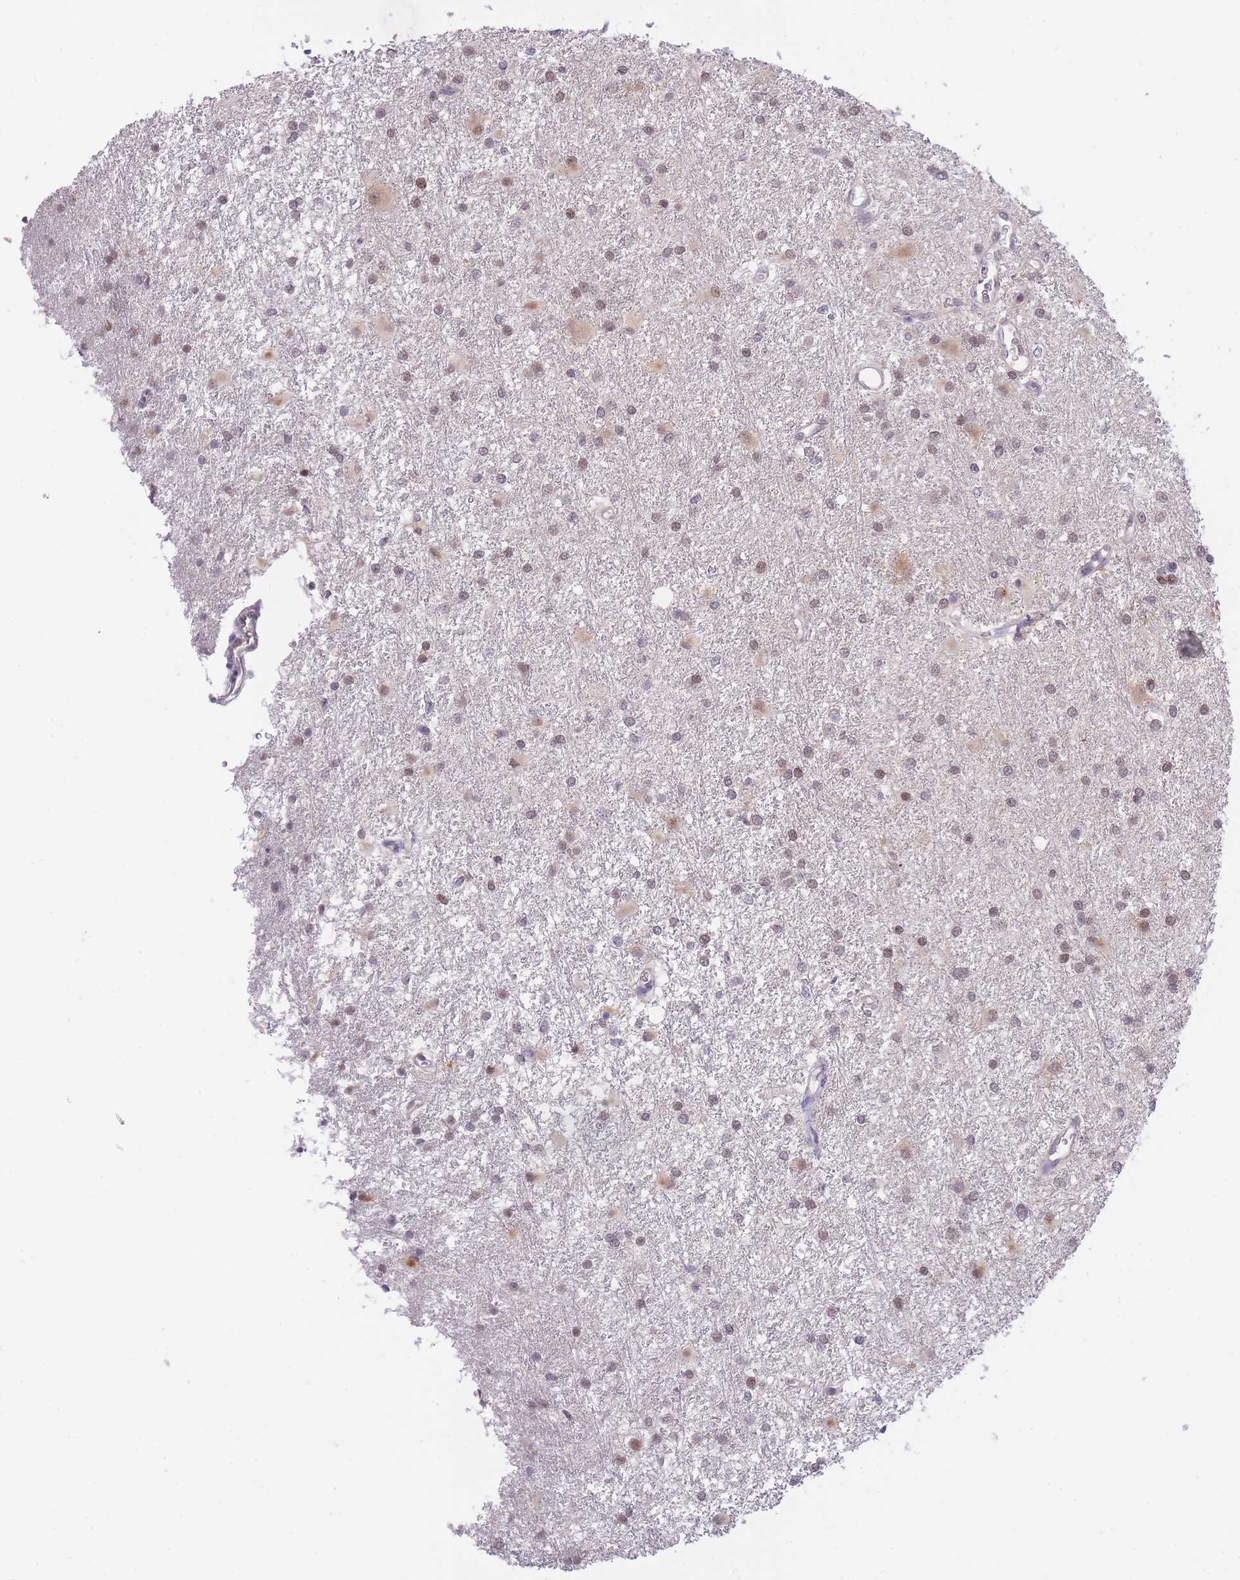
{"staining": {"intensity": "moderate", "quantity": "25%-75%", "location": "cytoplasmic/membranous,nuclear"}, "tissue": "glioma", "cell_type": "Tumor cells", "image_type": "cancer", "snomed": [{"axis": "morphology", "description": "Glioma, malignant, High grade"}, {"axis": "topography", "description": "Brain"}], "caption": "Malignant glioma (high-grade) stained for a protein demonstrates moderate cytoplasmic/membranous and nuclear positivity in tumor cells.", "gene": "GOLGA6L25", "patient": {"sex": "female", "age": 50}}